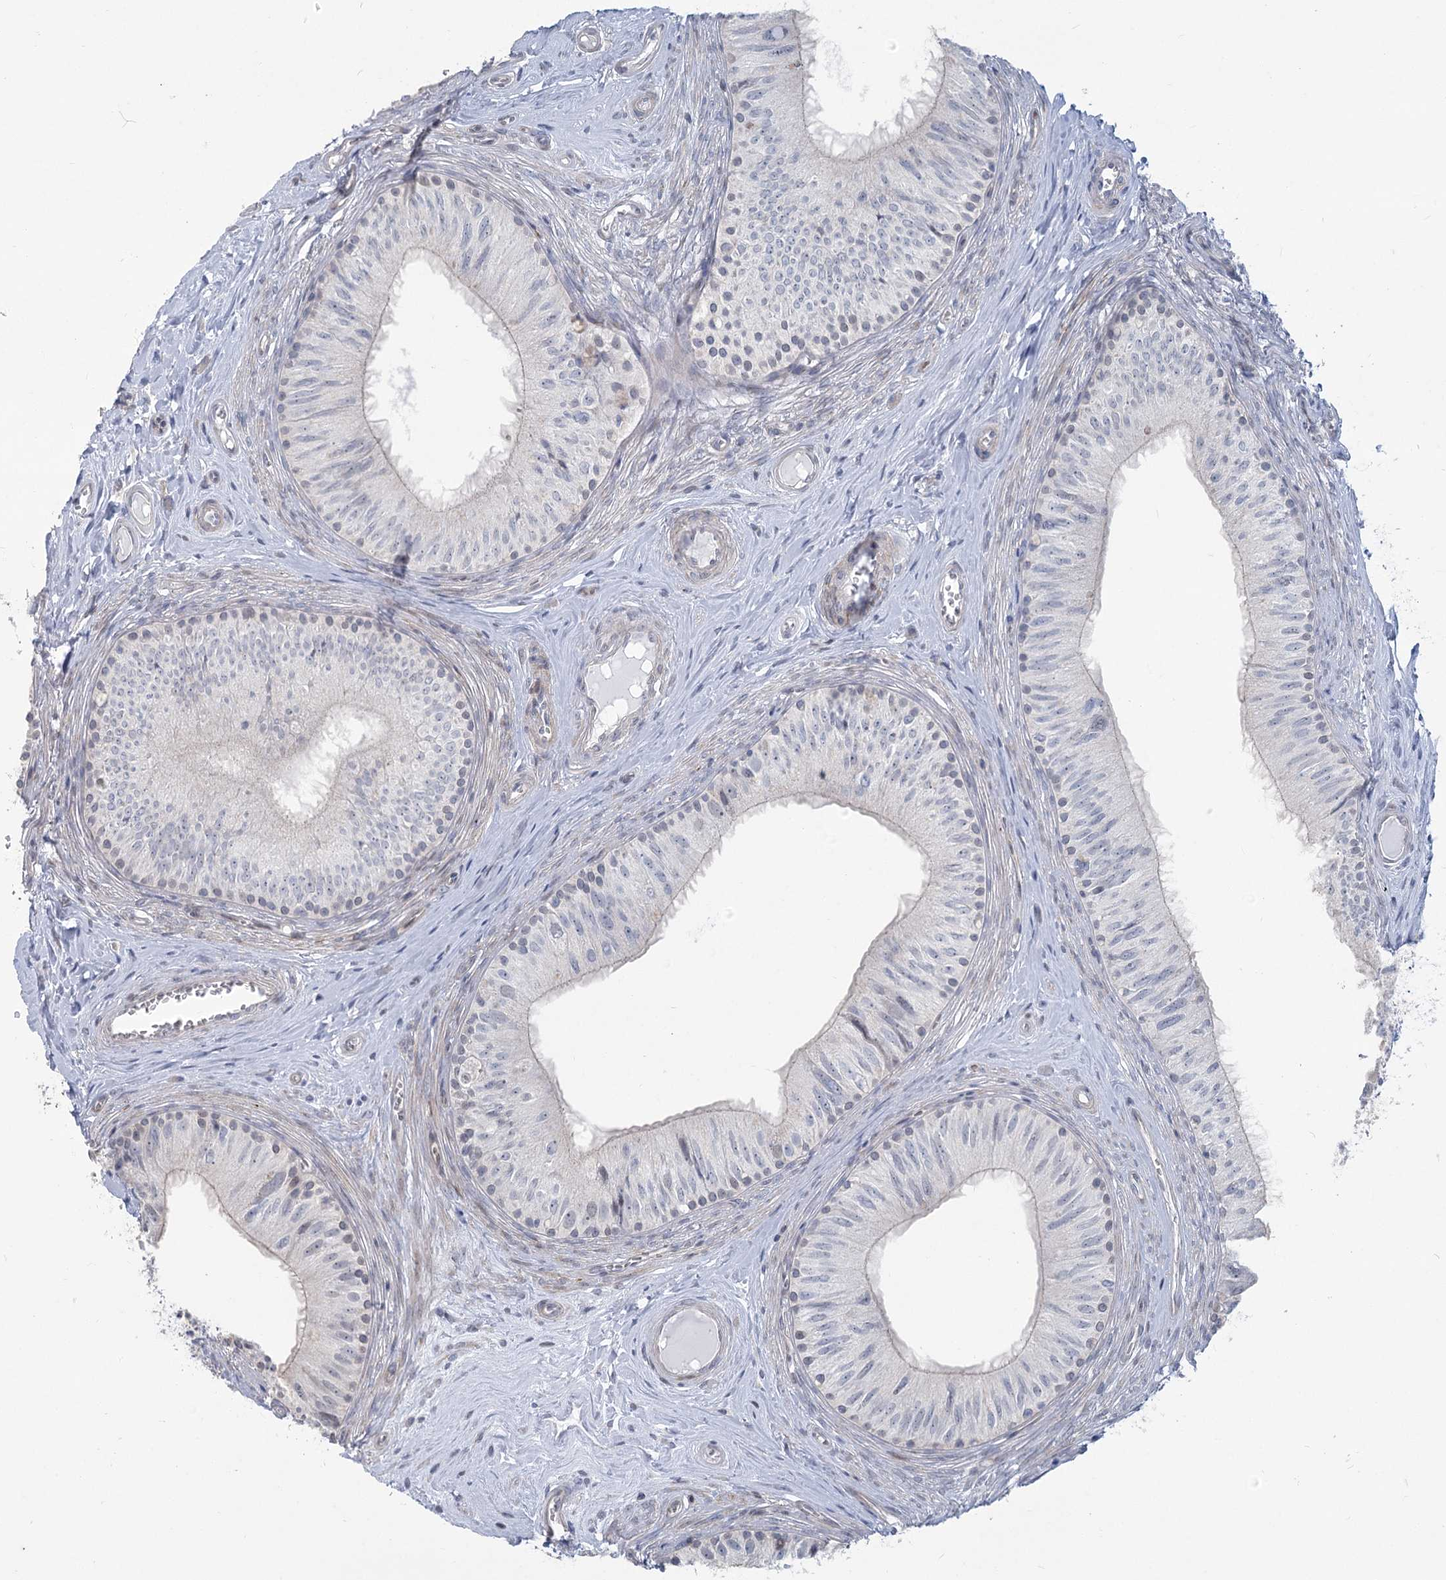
{"staining": {"intensity": "negative", "quantity": "none", "location": "none"}, "tissue": "epididymis", "cell_type": "Glandular cells", "image_type": "normal", "snomed": [{"axis": "morphology", "description": "Normal tissue, NOS"}, {"axis": "topography", "description": "Epididymis"}], "caption": "A high-resolution micrograph shows immunohistochemistry (IHC) staining of benign epididymis, which exhibits no significant expression in glandular cells. The staining is performed using DAB (3,3'-diaminobenzidine) brown chromogen with nuclei counter-stained in using hematoxylin.", "gene": "ABITRAM", "patient": {"sex": "male", "age": 46}}